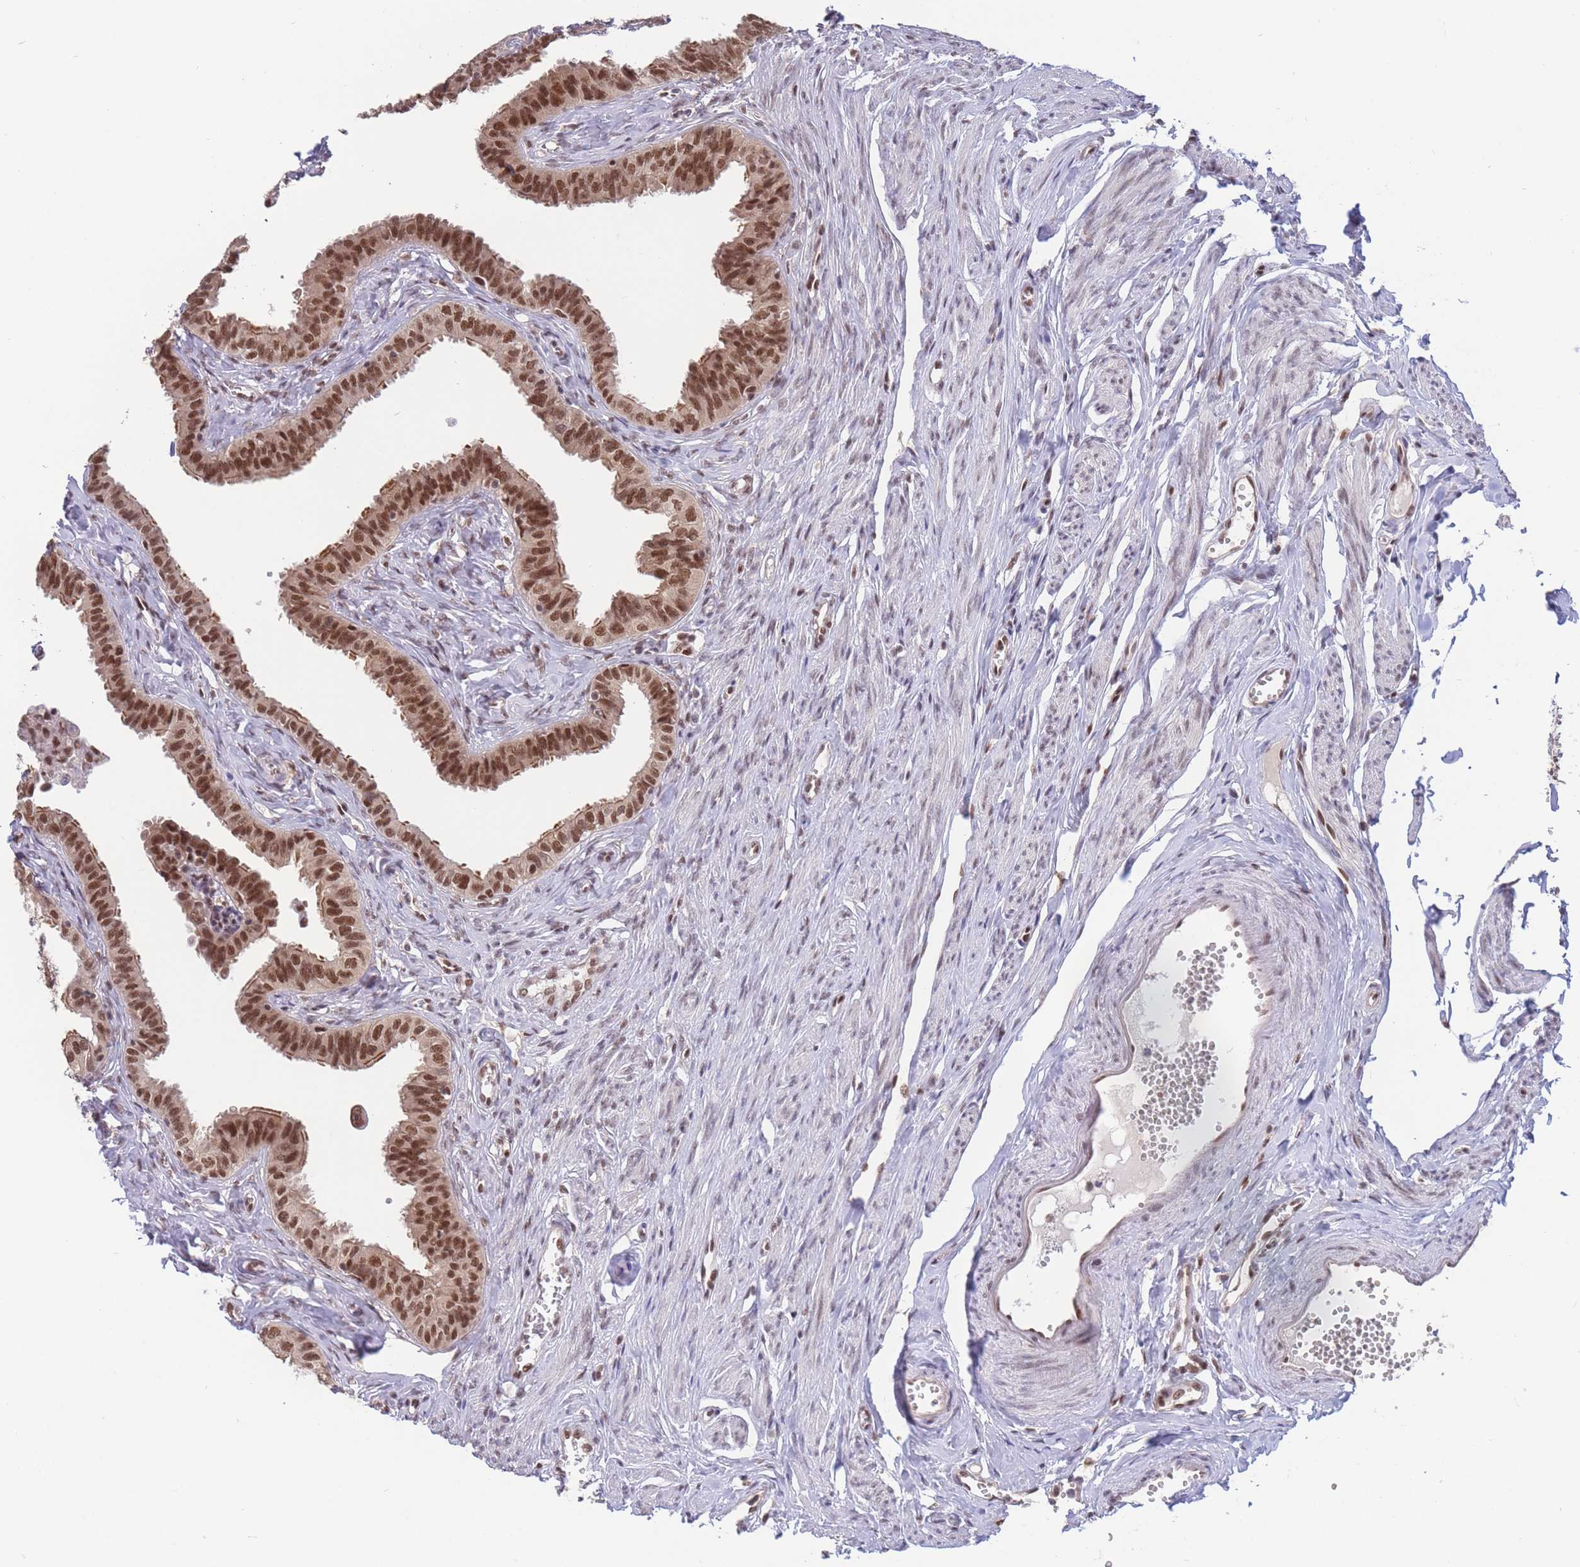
{"staining": {"intensity": "strong", "quantity": ">75%", "location": "nuclear"}, "tissue": "fallopian tube", "cell_type": "Glandular cells", "image_type": "normal", "snomed": [{"axis": "morphology", "description": "Normal tissue, NOS"}, {"axis": "morphology", "description": "Carcinoma, NOS"}, {"axis": "topography", "description": "Fallopian tube"}, {"axis": "topography", "description": "Ovary"}], "caption": "Immunohistochemical staining of benign fallopian tube demonstrates strong nuclear protein expression in about >75% of glandular cells.", "gene": "SMAD9", "patient": {"sex": "female", "age": 59}}